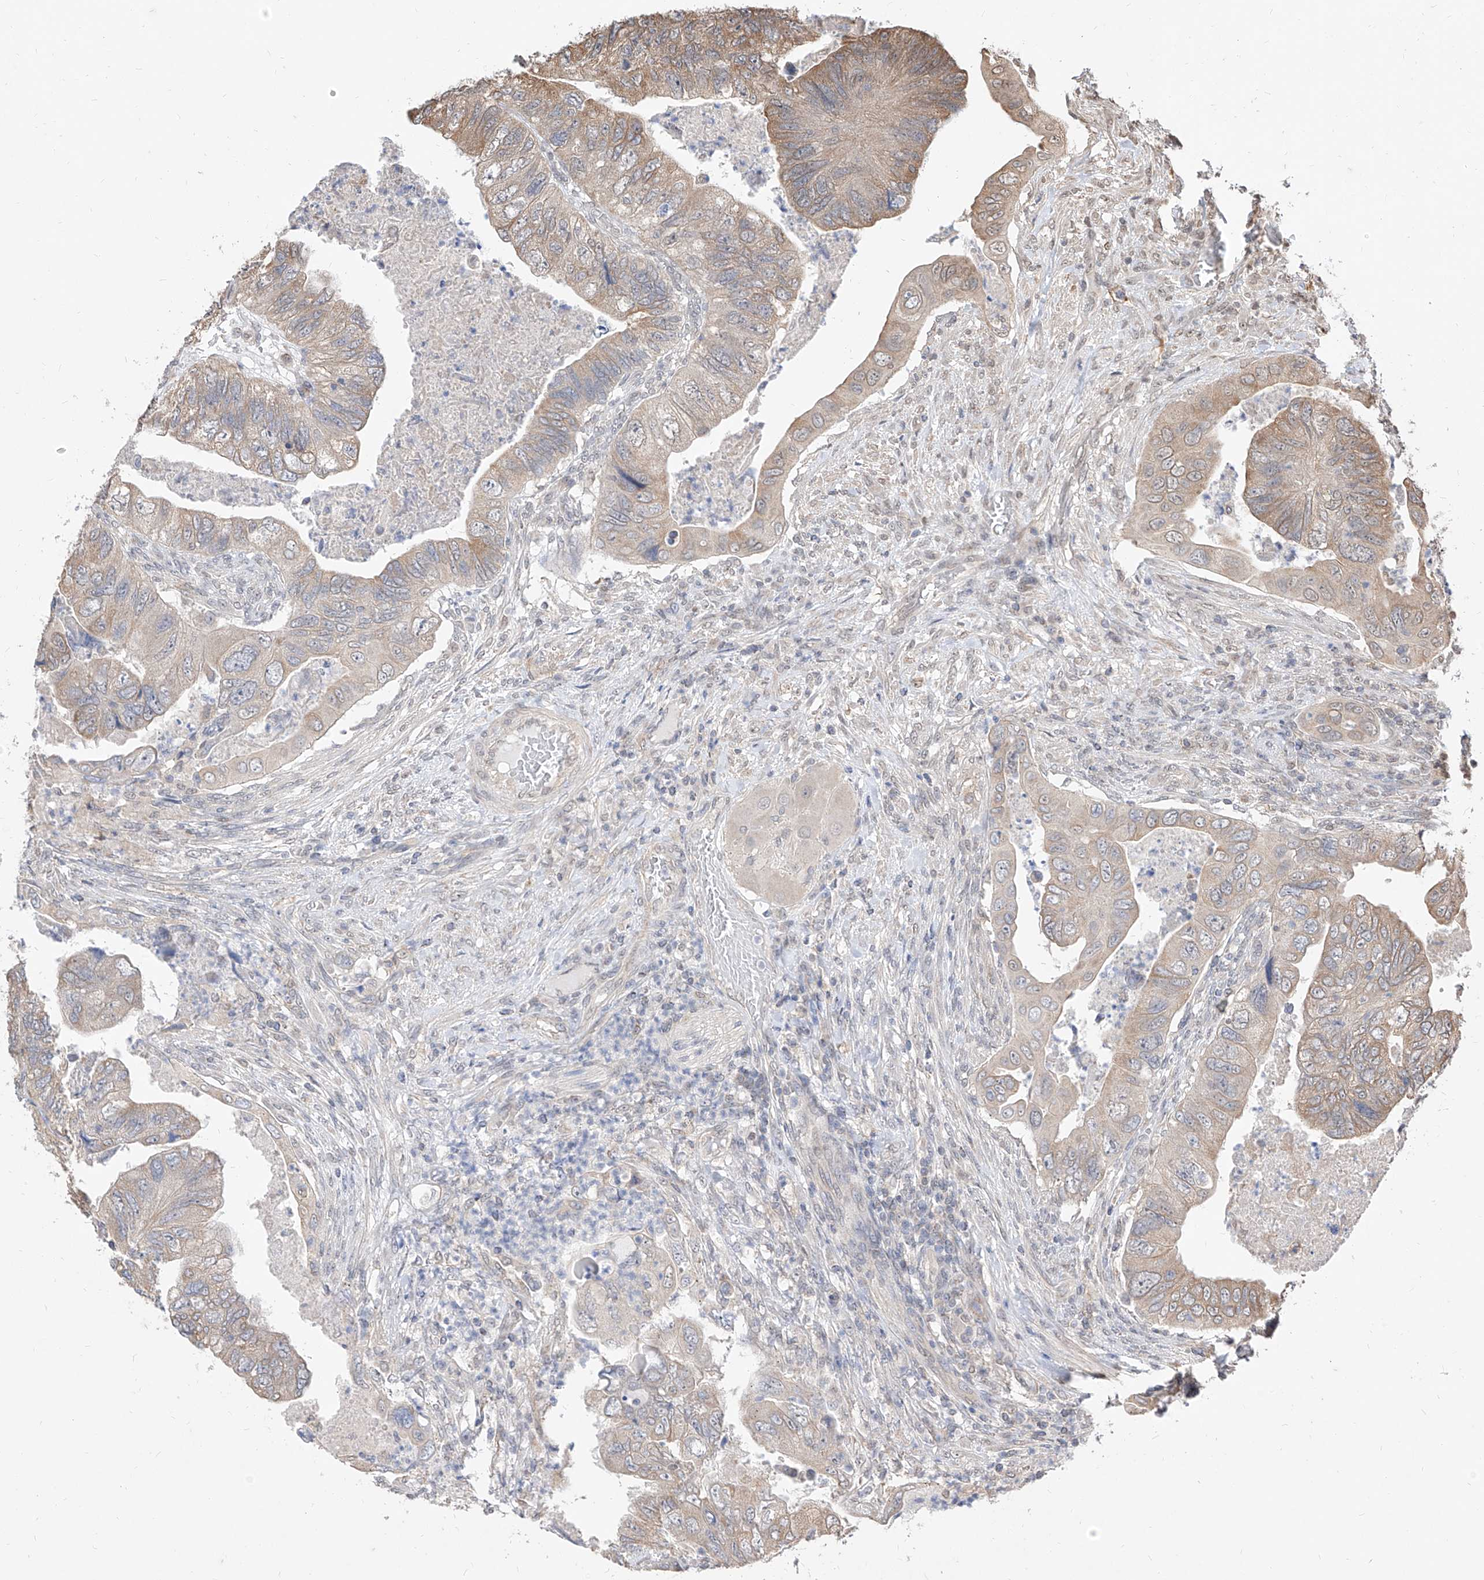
{"staining": {"intensity": "weak", "quantity": "25%-75%", "location": "cytoplasmic/membranous"}, "tissue": "colorectal cancer", "cell_type": "Tumor cells", "image_type": "cancer", "snomed": [{"axis": "morphology", "description": "Adenocarcinoma, NOS"}, {"axis": "topography", "description": "Rectum"}], "caption": "Colorectal adenocarcinoma was stained to show a protein in brown. There is low levels of weak cytoplasmic/membranous positivity in about 25%-75% of tumor cells.", "gene": "C8orf82", "patient": {"sex": "male", "age": 63}}